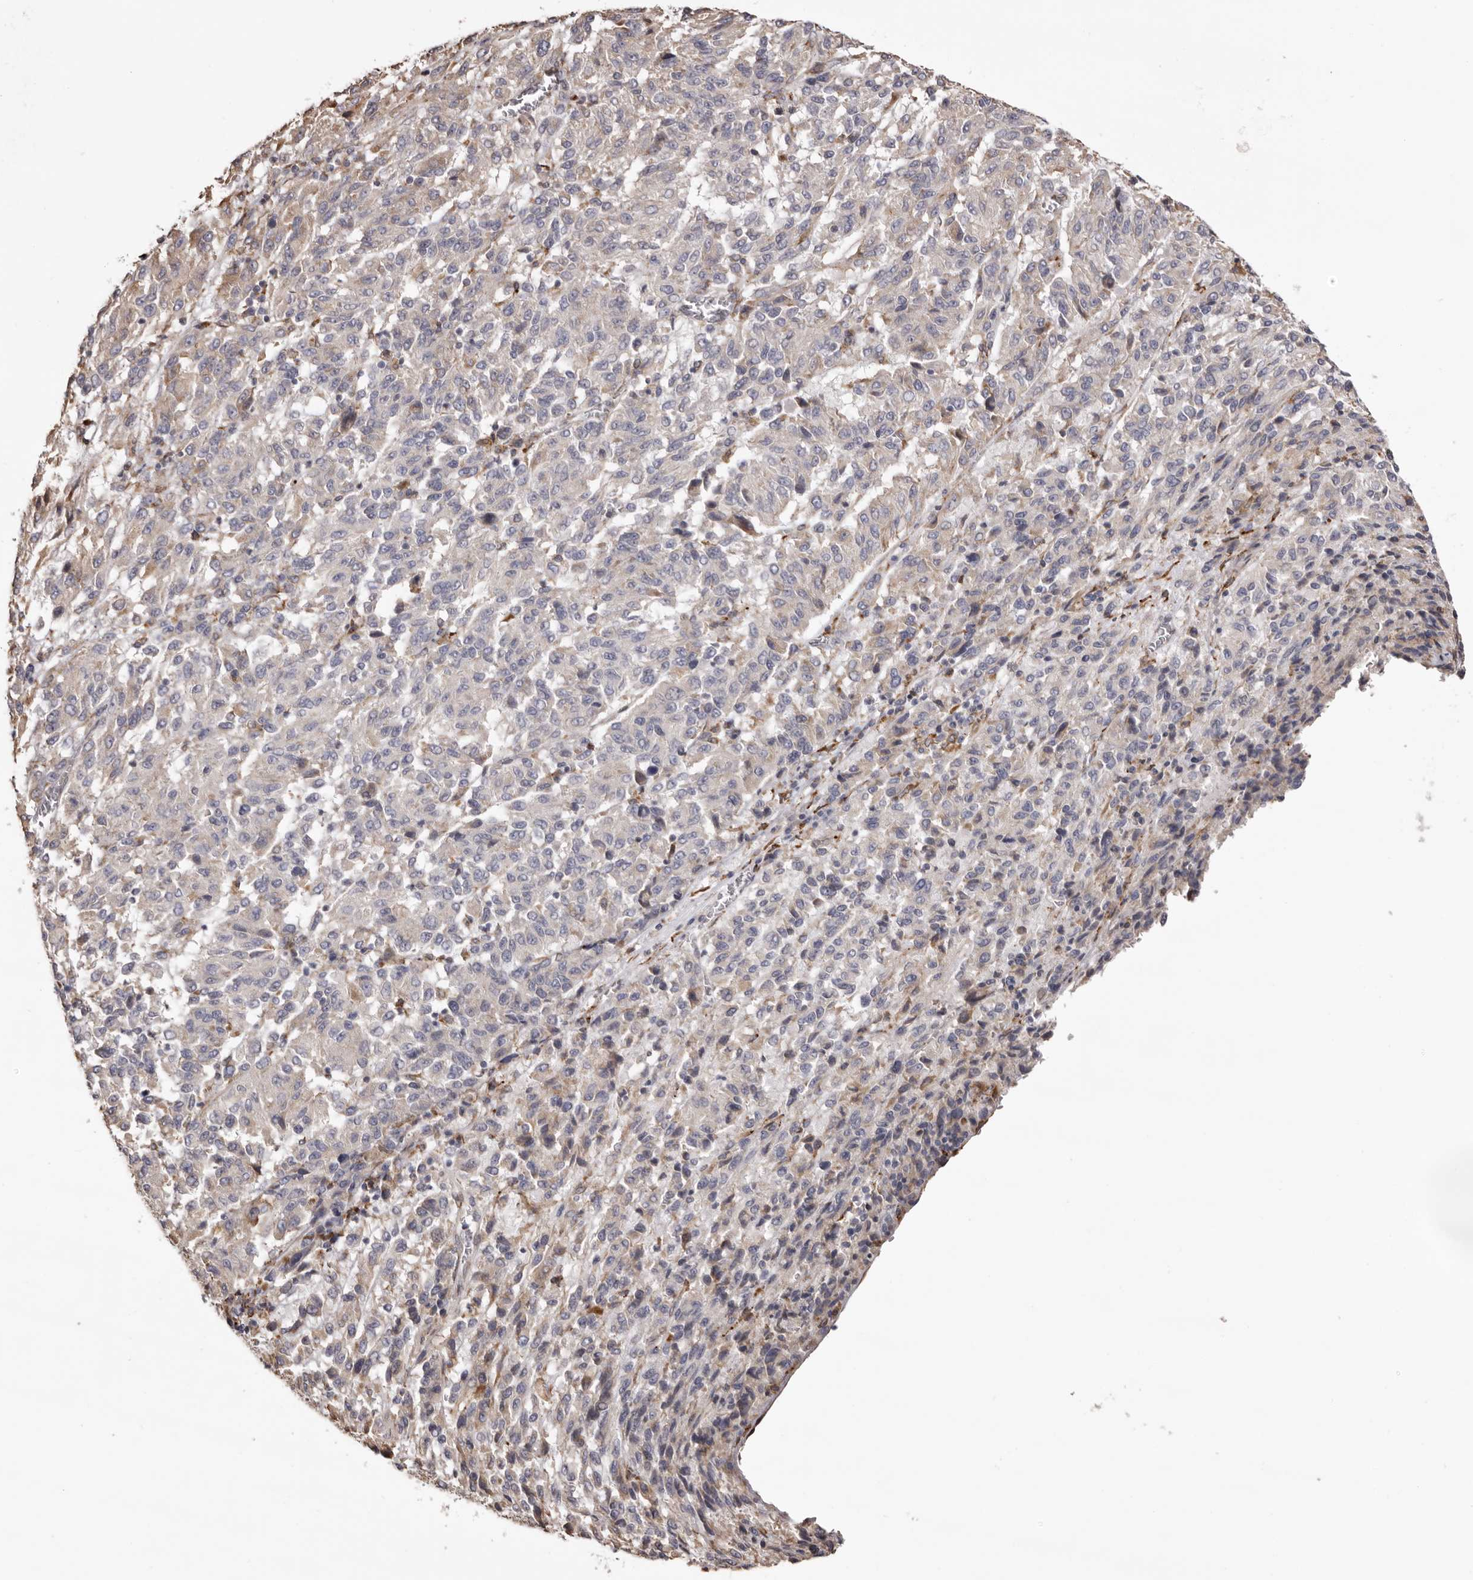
{"staining": {"intensity": "weak", "quantity": "<25%", "location": "cytoplasmic/membranous"}, "tissue": "melanoma", "cell_type": "Tumor cells", "image_type": "cancer", "snomed": [{"axis": "morphology", "description": "Malignant melanoma, Metastatic site"}, {"axis": "topography", "description": "Lung"}], "caption": "IHC image of neoplastic tissue: human malignant melanoma (metastatic site) stained with DAB demonstrates no significant protein staining in tumor cells.", "gene": "PIGX", "patient": {"sex": "male", "age": 64}}